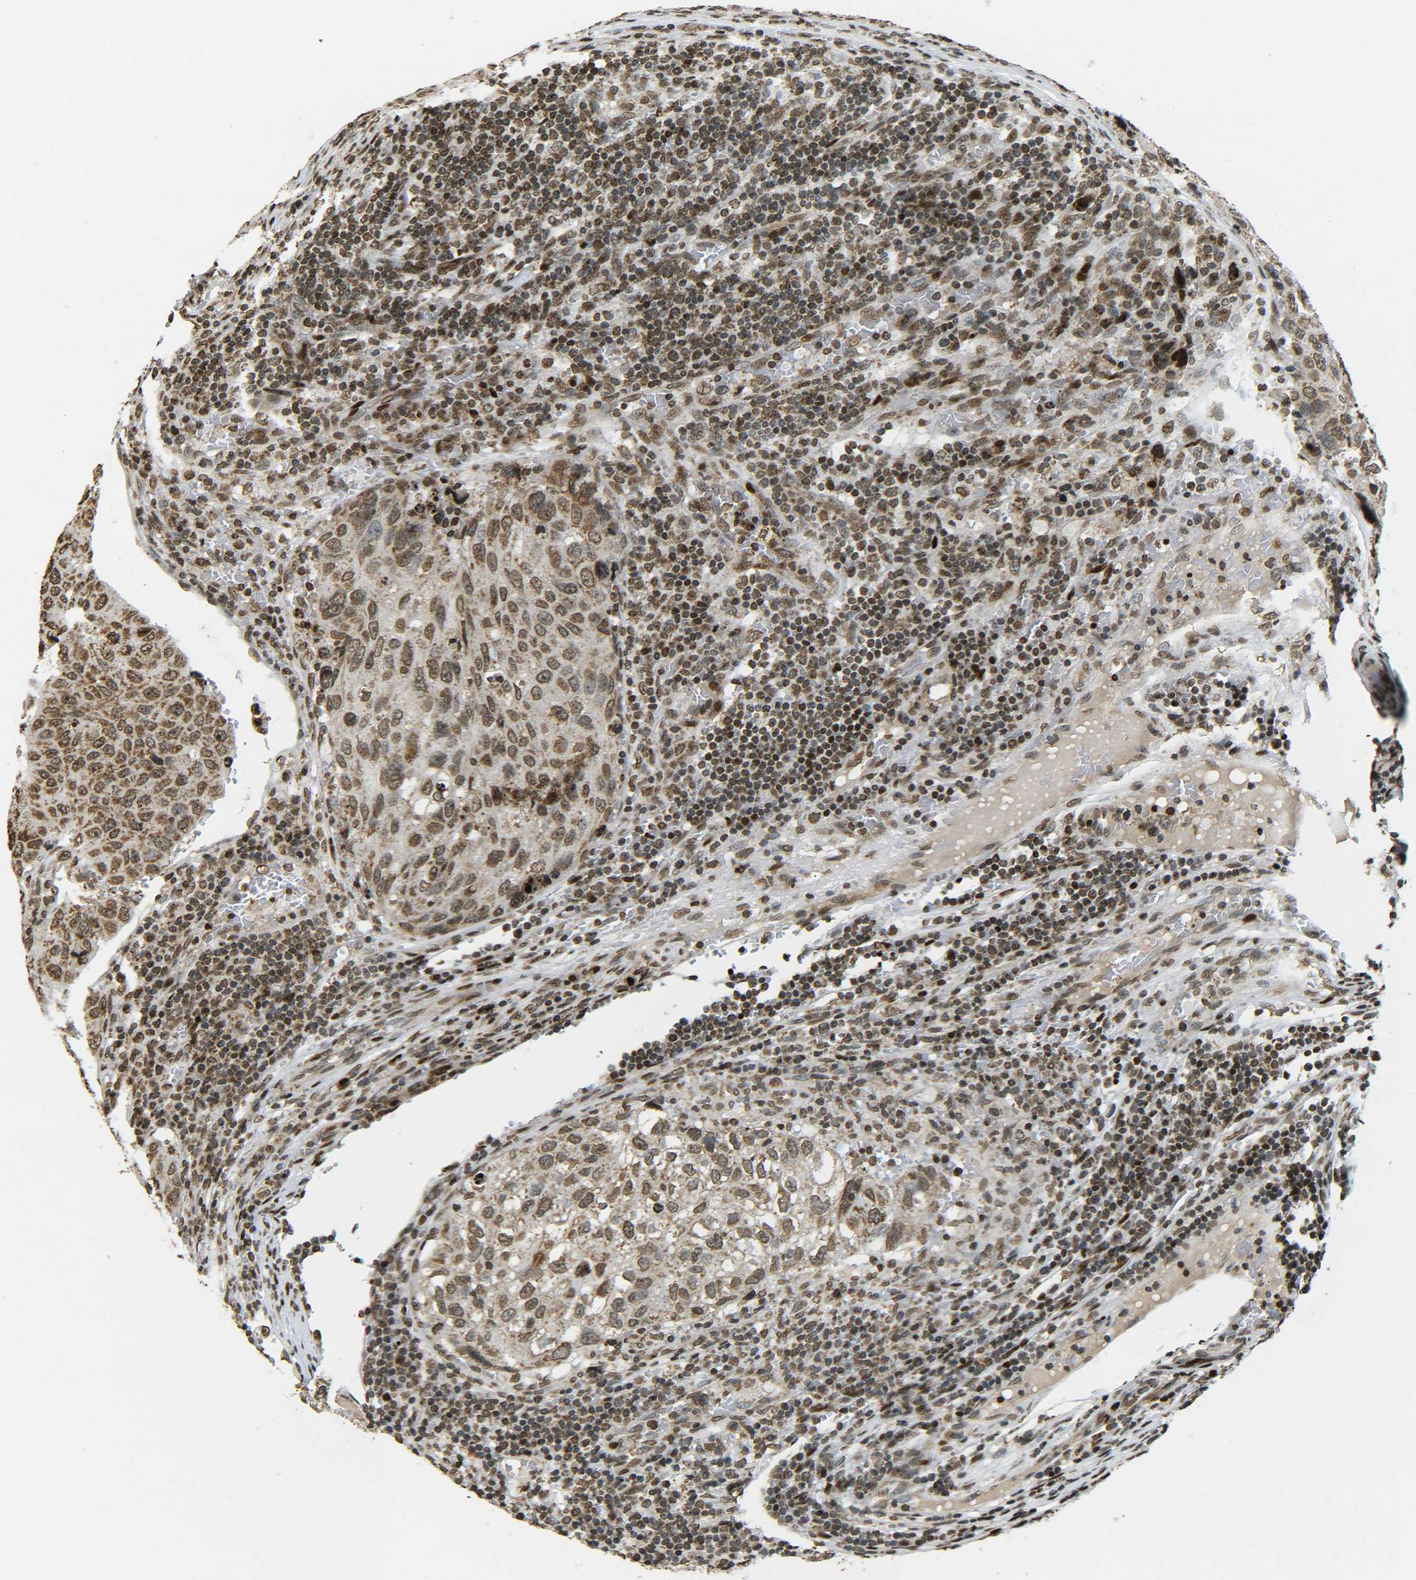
{"staining": {"intensity": "moderate", "quantity": ">75%", "location": "cytoplasmic/membranous,nuclear"}, "tissue": "urothelial cancer", "cell_type": "Tumor cells", "image_type": "cancer", "snomed": [{"axis": "morphology", "description": "Urothelial carcinoma, High grade"}, {"axis": "topography", "description": "Lymph node"}, {"axis": "topography", "description": "Urinary bladder"}], "caption": "This is an image of IHC staining of urothelial cancer, which shows moderate staining in the cytoplasmic/membranous and nuclear of tumor cells.", "gene": "NEUROG2", "patient": {"sex": "male", "age": 51}}